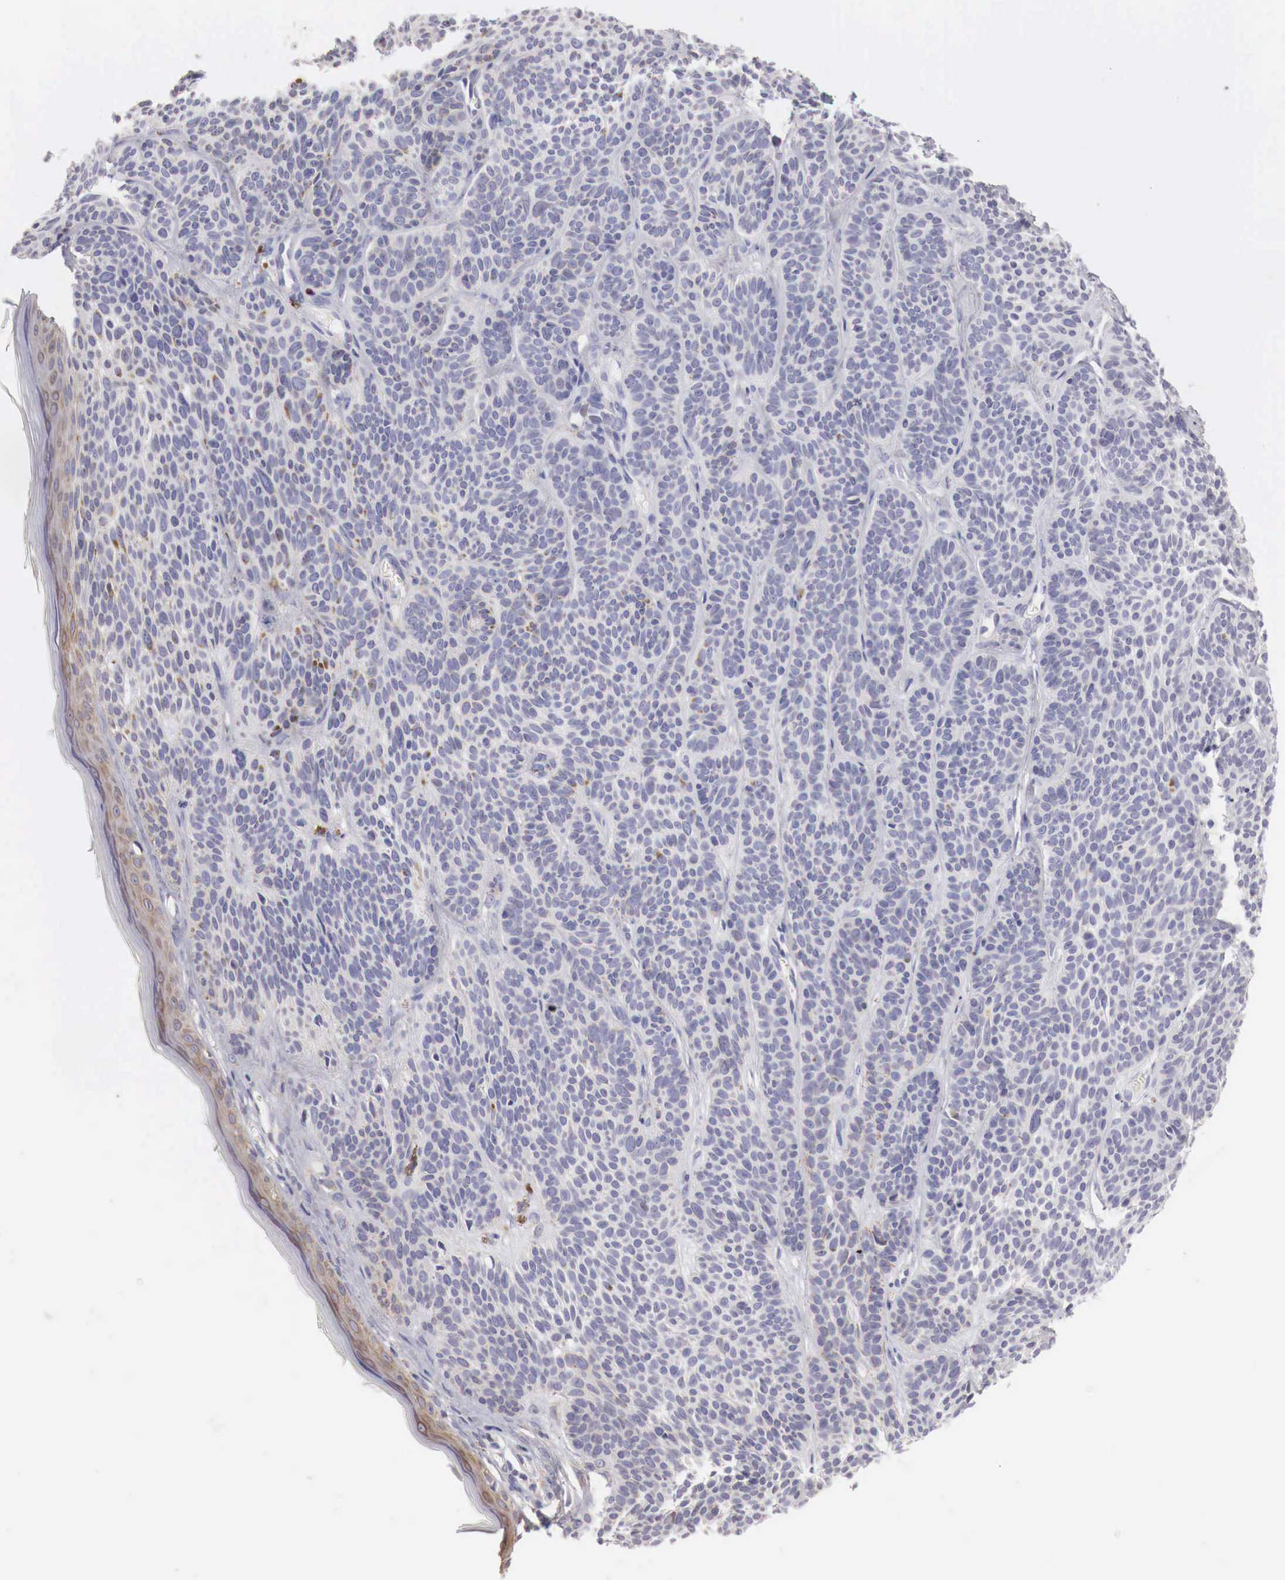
{"staining": {"intensity": "weak", "quantity": "<25%", "location": "cytoplasmic/membranous"}, "tissue": "skin cancer", "cell_type": "Tumor cells", "image_type": "cancer", "snomed": [{"axis": "morphology", "description": "Basal cell carcinoma"}, {"axis": "topography", "description": "Skin"}], "caption": "Tumor cells are negative for protein expression in human skin cancer (basal cell carcinoma).", "gene": "NSDHL", "patient": {"sex": "female", "age": 62}}